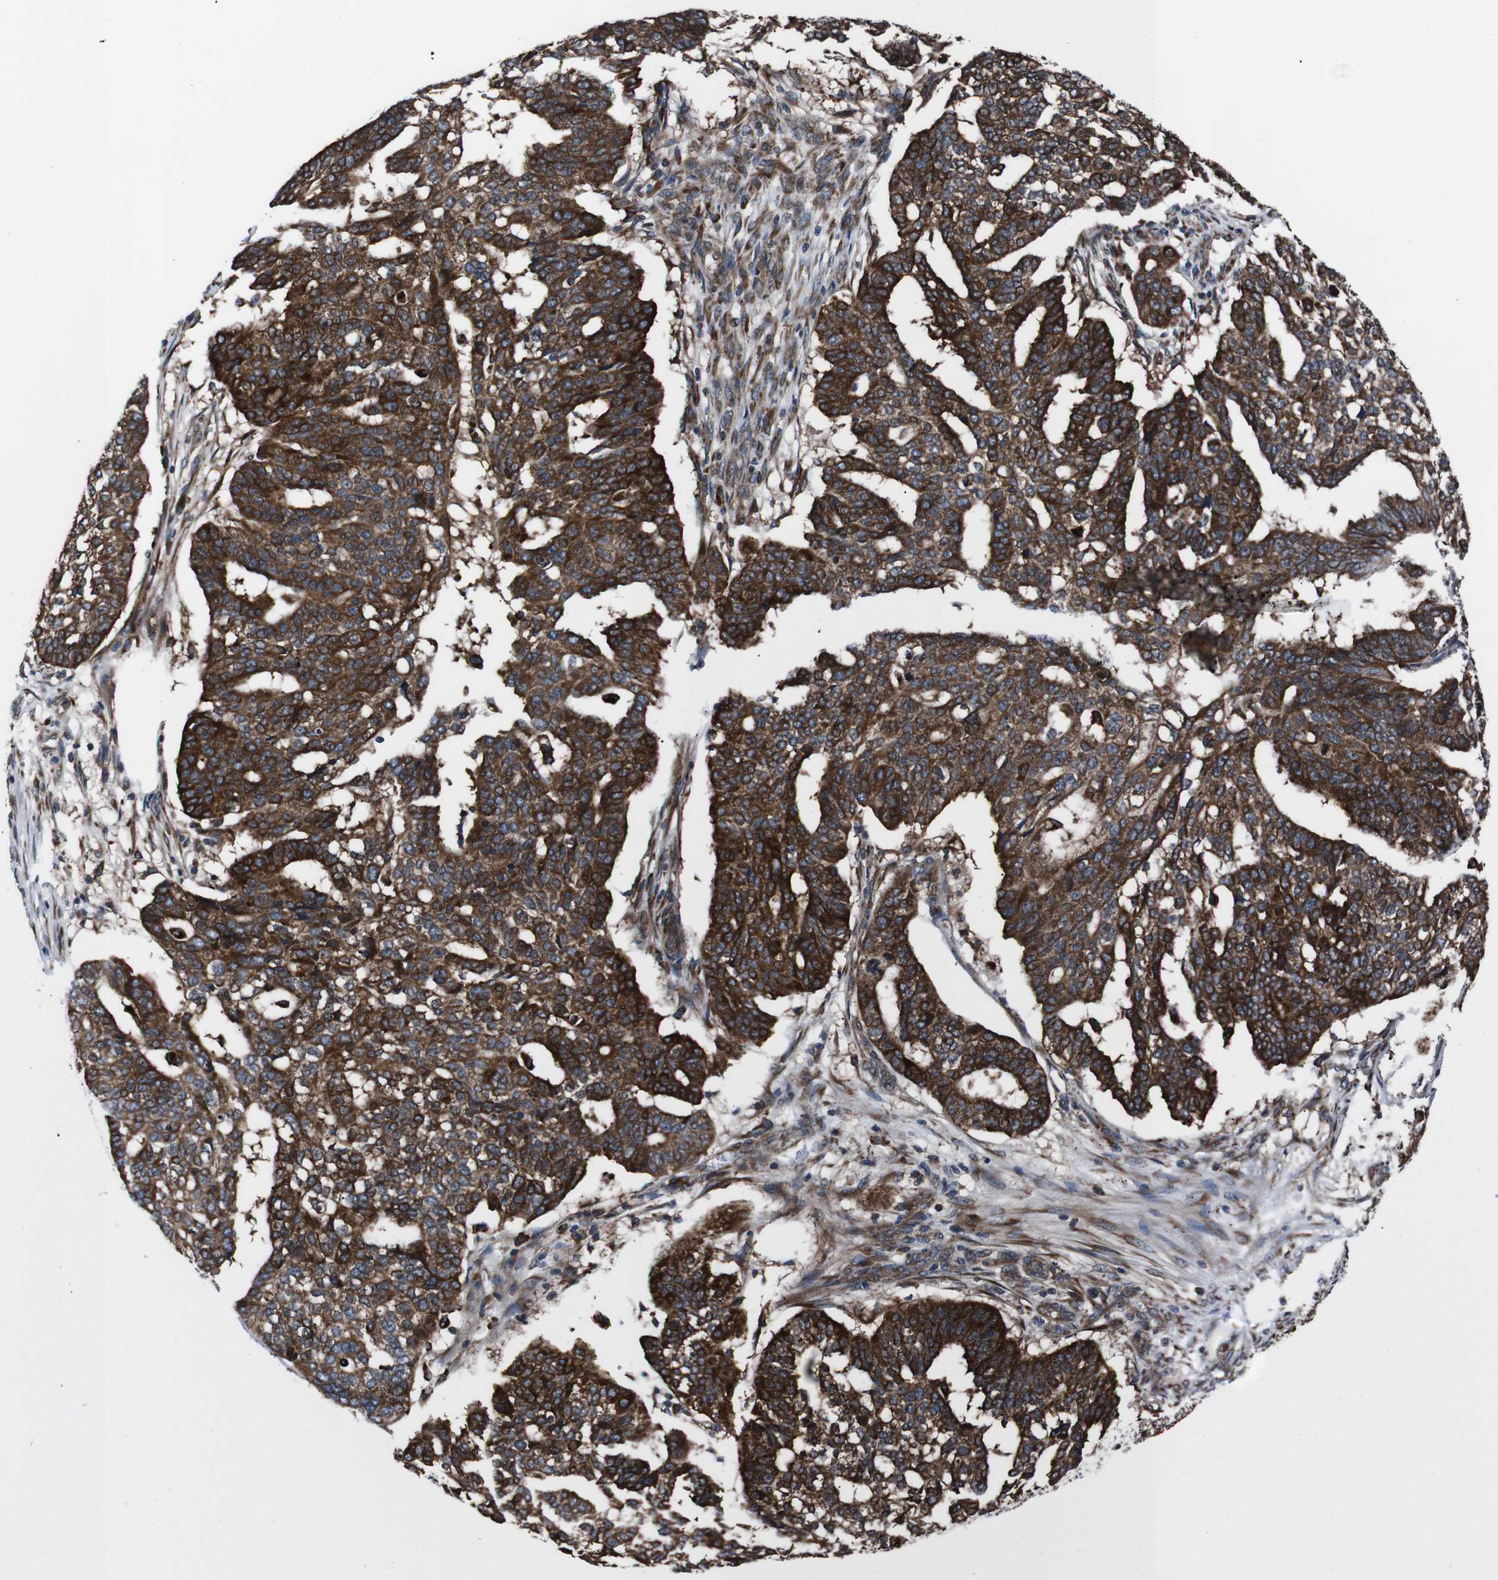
{"staining": {"intensity": "strong", "quantity": ">75%", "location": "cytoplasmic/membranous"}, "tissue": "ovarian cancer", "cell_type": "Tumor cells", "image_type": "cancer", "snomed": [{"axis": "morphology", "description": "Cystadenocarcinoma, serous, NOS"}, {"axis": "topography", "description": "Ovary"}], "caption": "A micrograph showing strong cytoplasmic/membranous expression in approximately >75% of tumor cells in ovarian serous cystadenocarcinoma, as visualized by brown immunohistochemical staining.", "gene": "EIF4A2", "patient": {"sex": "female", "age": 59}}